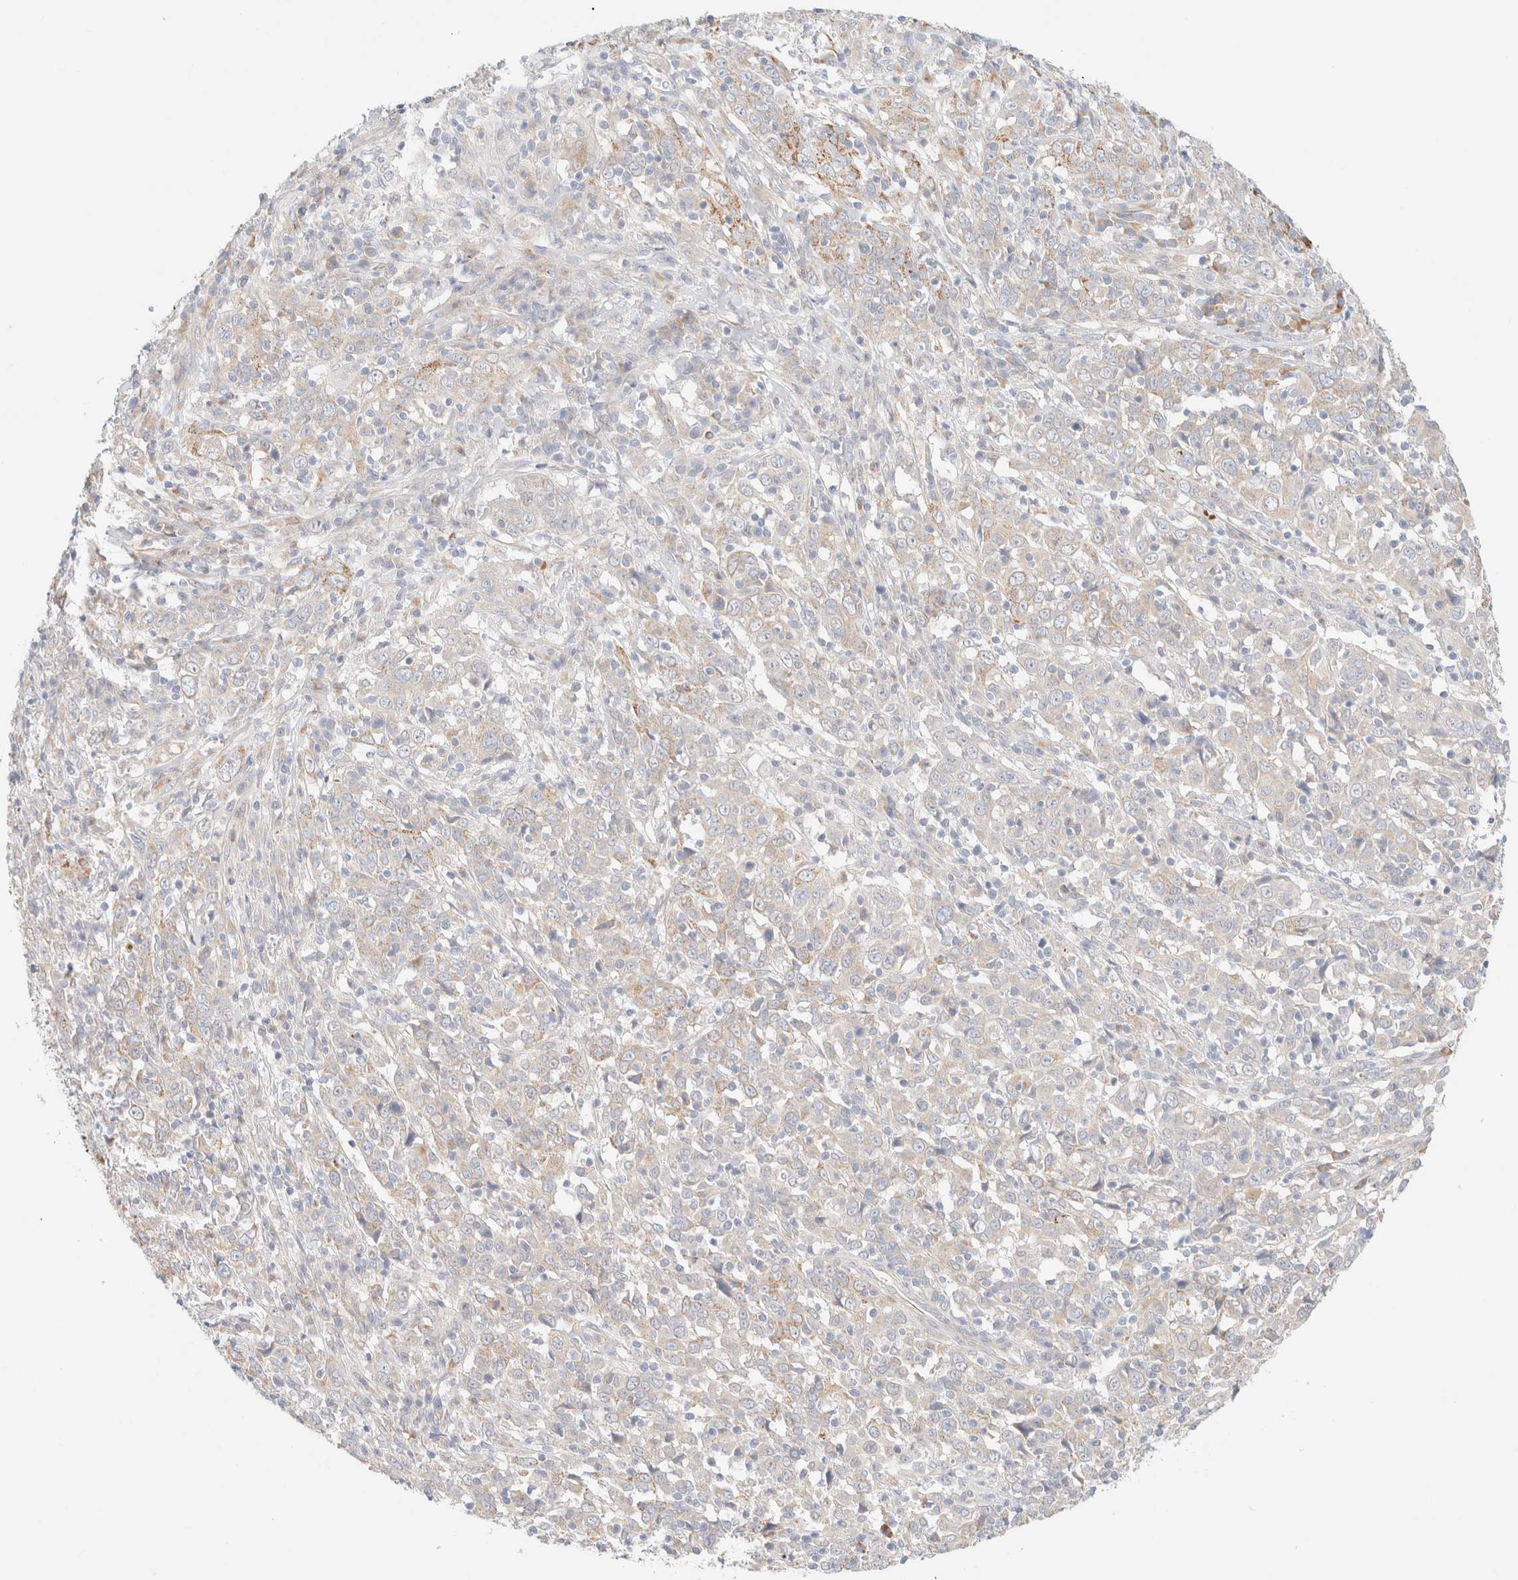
{"staining": {"intensity": "moderate", "quantity": "<25%", "location": "cytoplasmic/membranous"}, "tissue": "cervical cancer", "cell_type": "Tumor cells", "image_type": "cancer", "snomed": [{"axis": "morphology", "description": "Squamous cell carcinoma, NOS"}, {"axis": "topography", "description": "Cervix"}], "caption": "There is low levels of moderate cytoplasmic/membranous staining in tumor cells of cervical cancer, as demonstrated by immunohistochemical staining (brown color).", "gene": "UNC13B", "patient": {"sex": "female", "age": 46}}